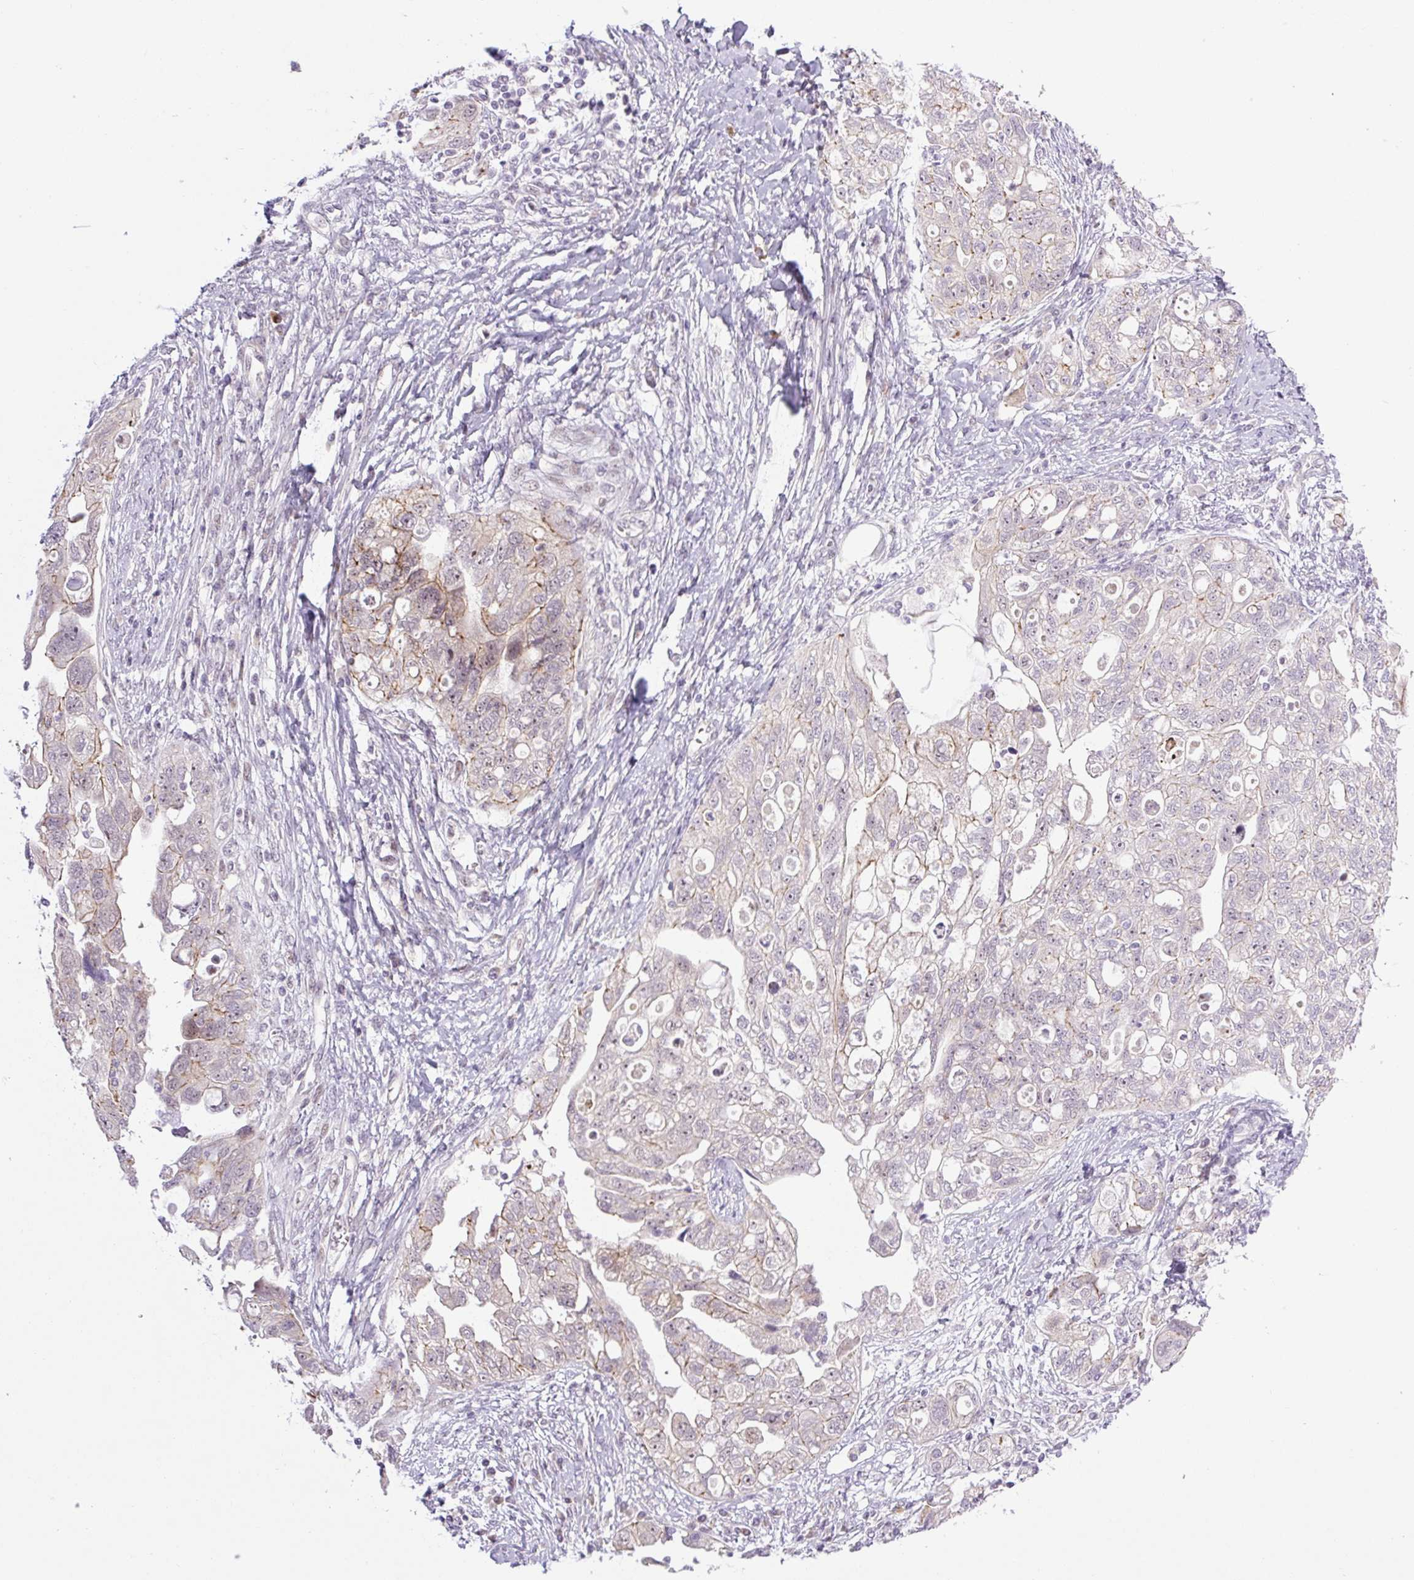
{"staining": {"intensity": "moderate", "quantity": "<25%", "location": "cytoplasmic/membranous"}, "tissue": "ovarian cancer", "cell_type": "Tumor cells", "image_type": "cancer", "snomed": [{"axis": "morphology", "description": "Carcinoma, NOS"}, {"axis": "morphology", "description": "Cystadenocarcinoma, serous, NOS"}, {"axis": "topography", "description": "Ovary"}], "caption": "Approximately <25% of tumor cells in human serous cystadenocarcinoma (ovarian) reveal moderate cytoplasmic/membranous protein positivity as visualized by brown immunohistochemical staining.", "gene": "ICE1", "patient": {"sex": "female", "age": 69}}